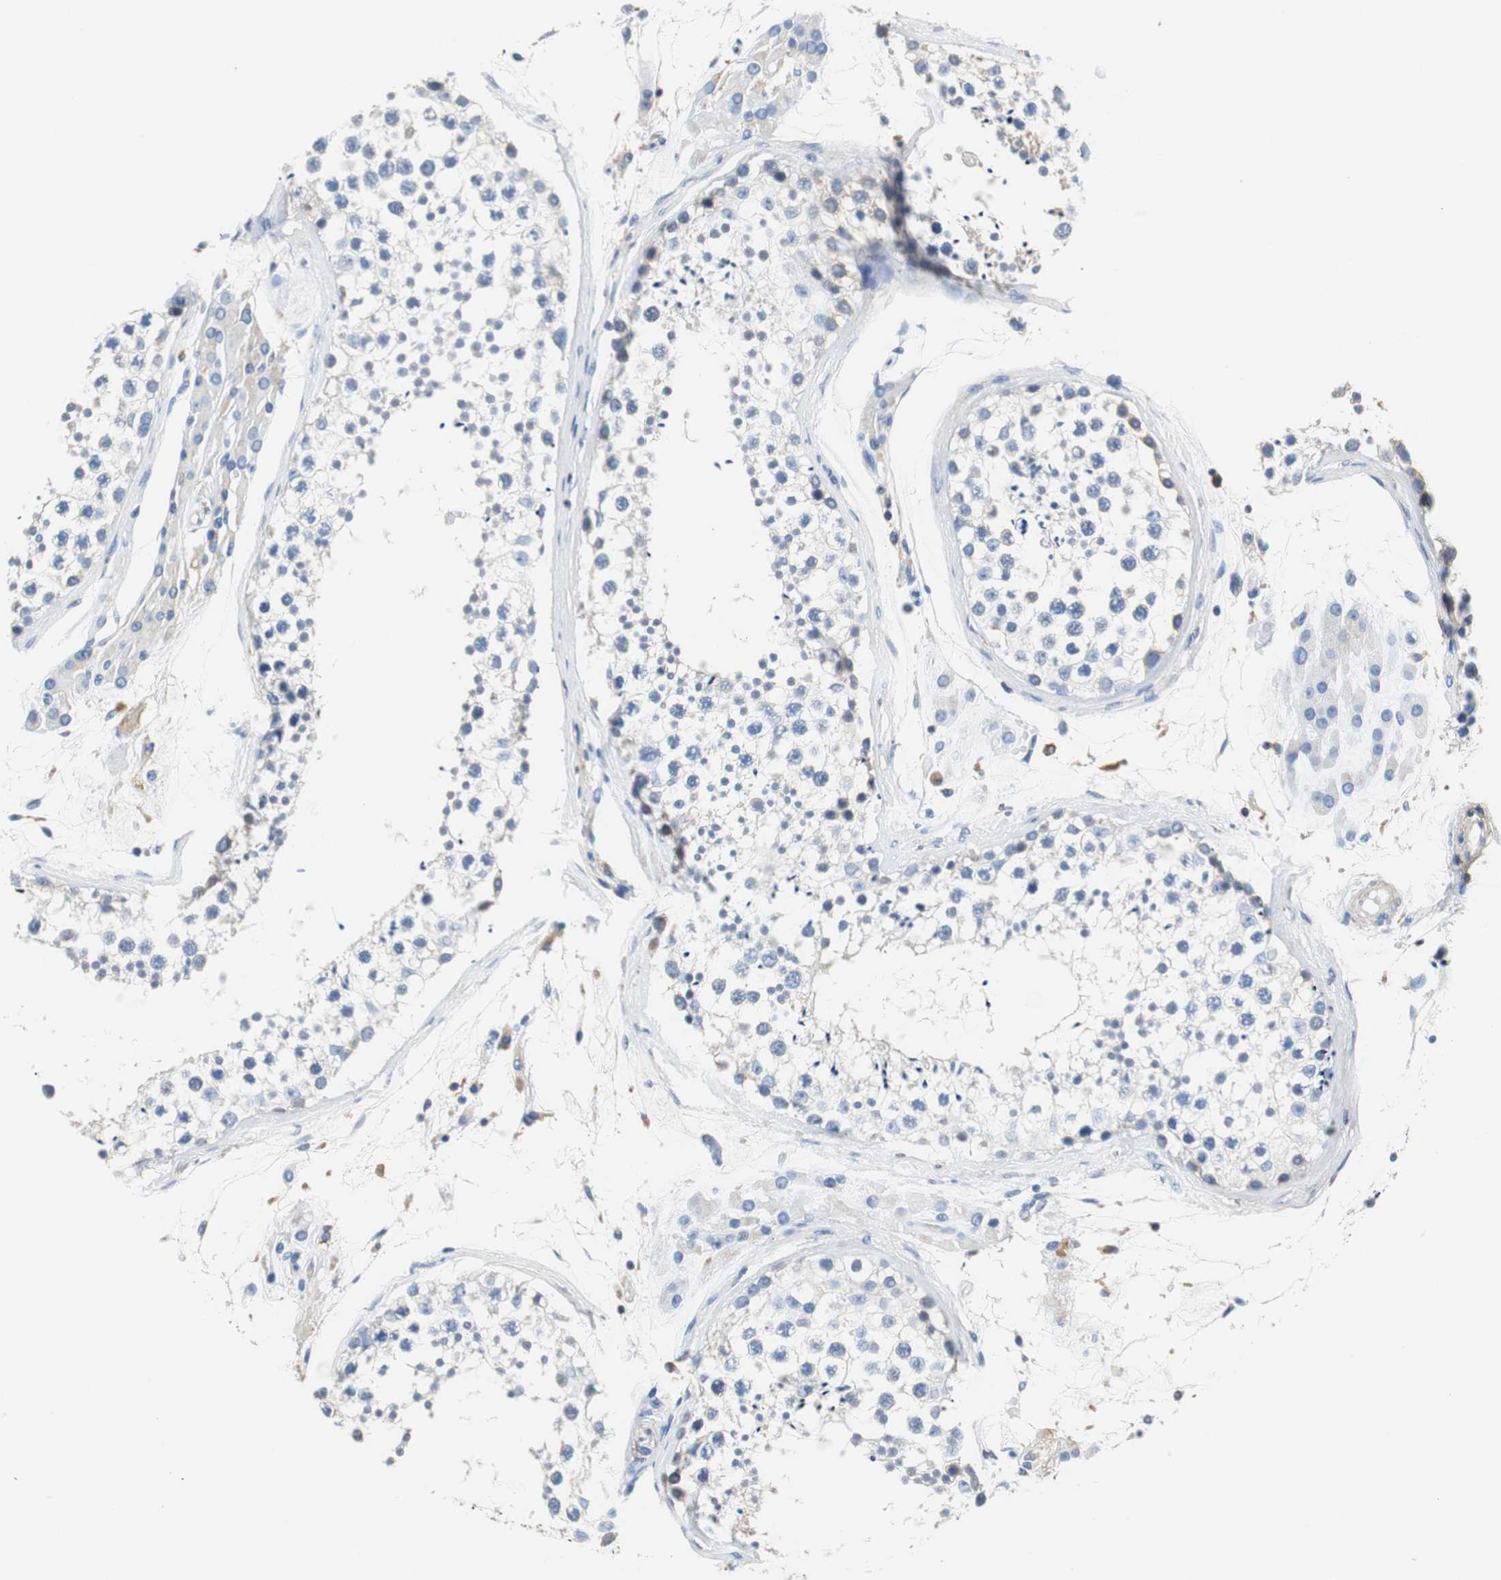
{"staining": {"intensity": "negative", "quantity": "none", "location": "none"}, "tissue": "testis", "cell_type": "Cells in seminiferous ducts", "image_type": "normal", "snomed": [{"axis": "morphology", "description": "Normal tissue, NOS"}, {"axis": "topography", "description": "Testis"}], "caption": "A micrograph of testis stained for a protein demonstrates no brown staining in cells in seminiferous ducts.", "gene": "VAMP8", "patient": {"sex": "male", "age": 46}}